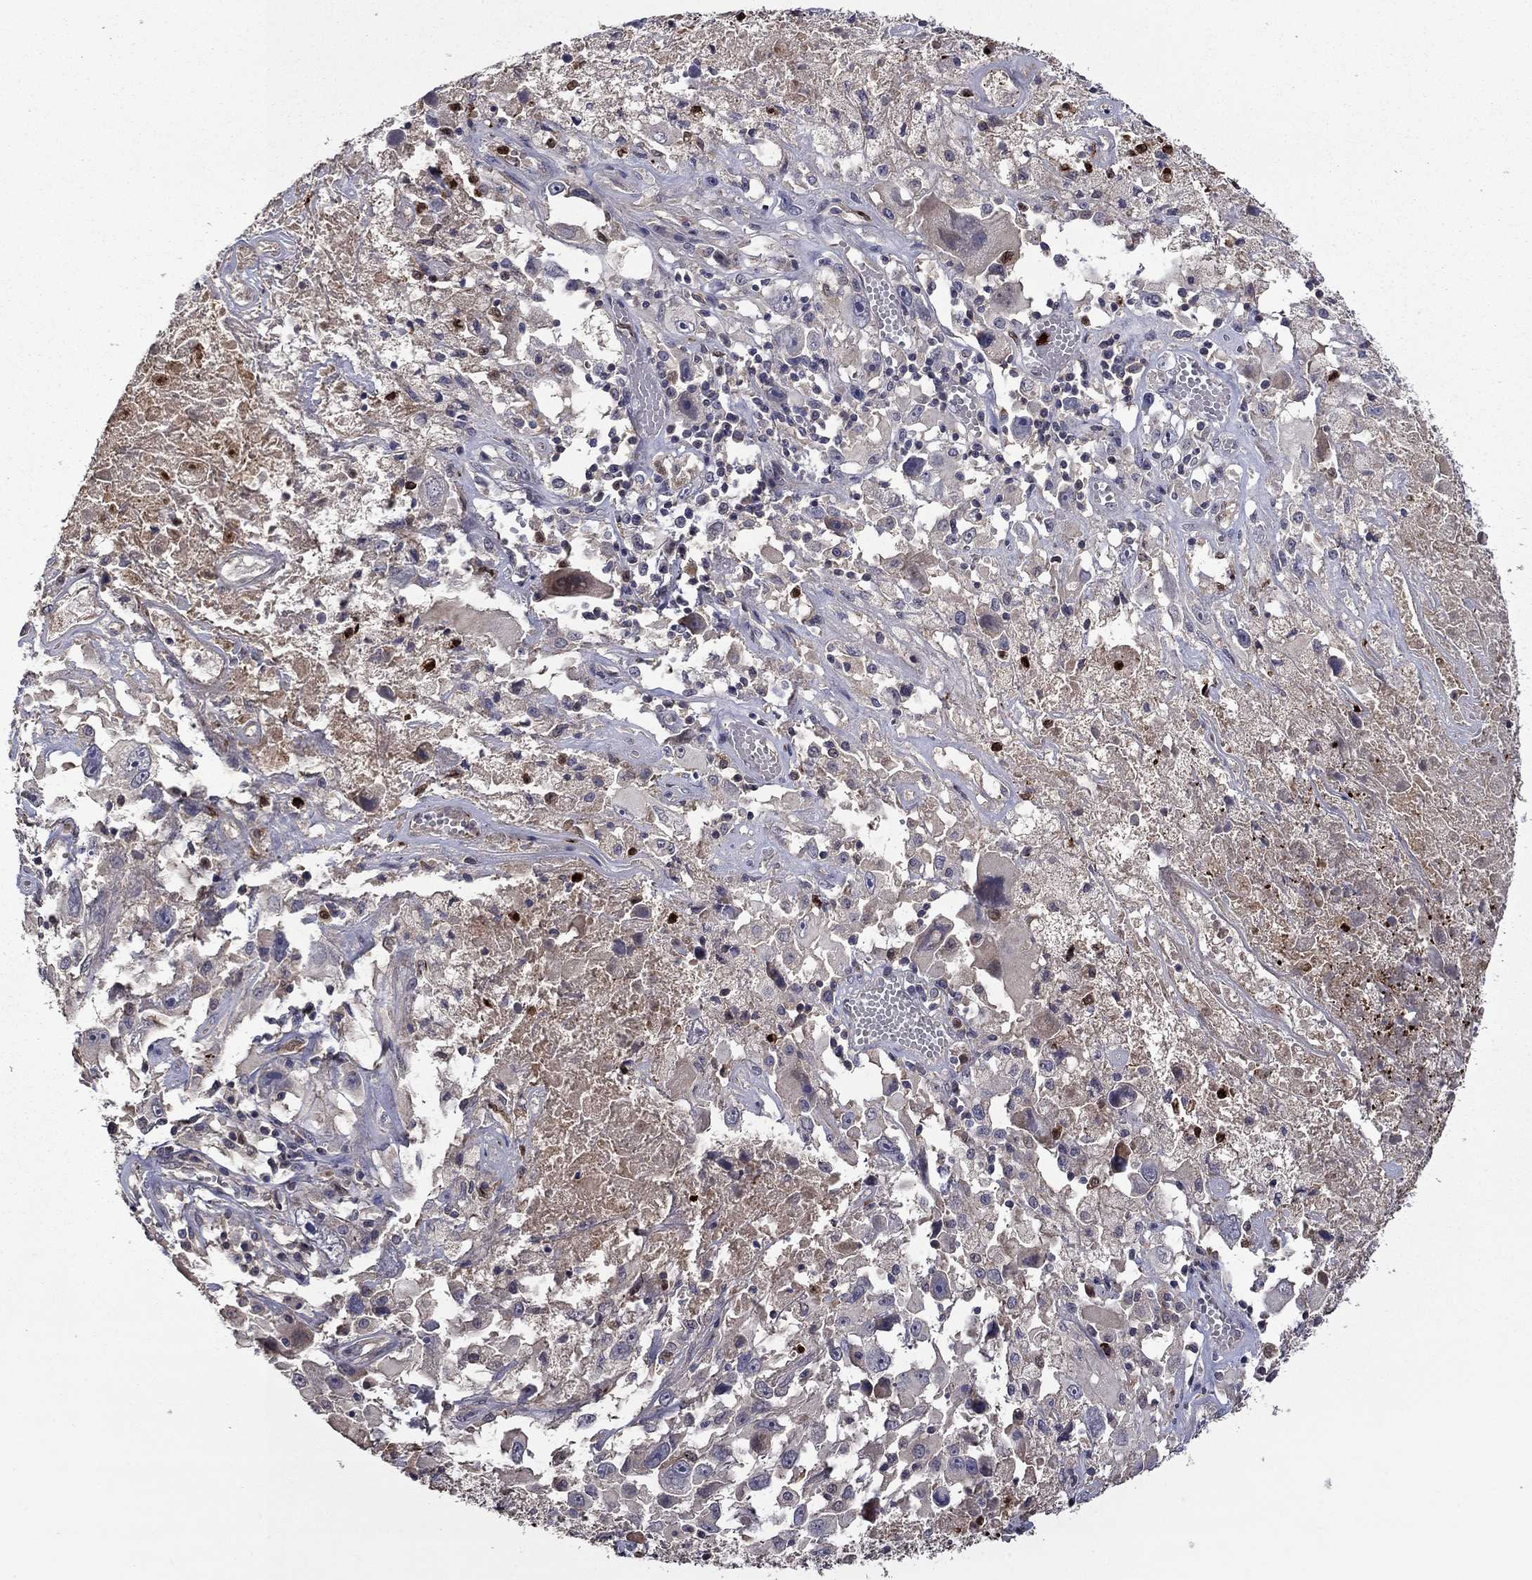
{"staining": {"intensity": "negative", "quantity": "none", "location": "none"}, "tissue": "melanoma", "cell_type": "Tumor cells", "image_type": "cancer", "snomed": [{"axis": "morphology", "description": "Malignant melanoma, Metastatic site"}, {"axis": "topography", "description": "Soft tissue"}], "caption": "Tumor cells are negative for brown protein staining in malignant melanoma (metastatic site). (Brightfield microscopy of DAB (3,3'-diaminobenzidine) IHC at high magnification).", "gene": "SATB1", "patient": {"sex": "male", "age": 50}}